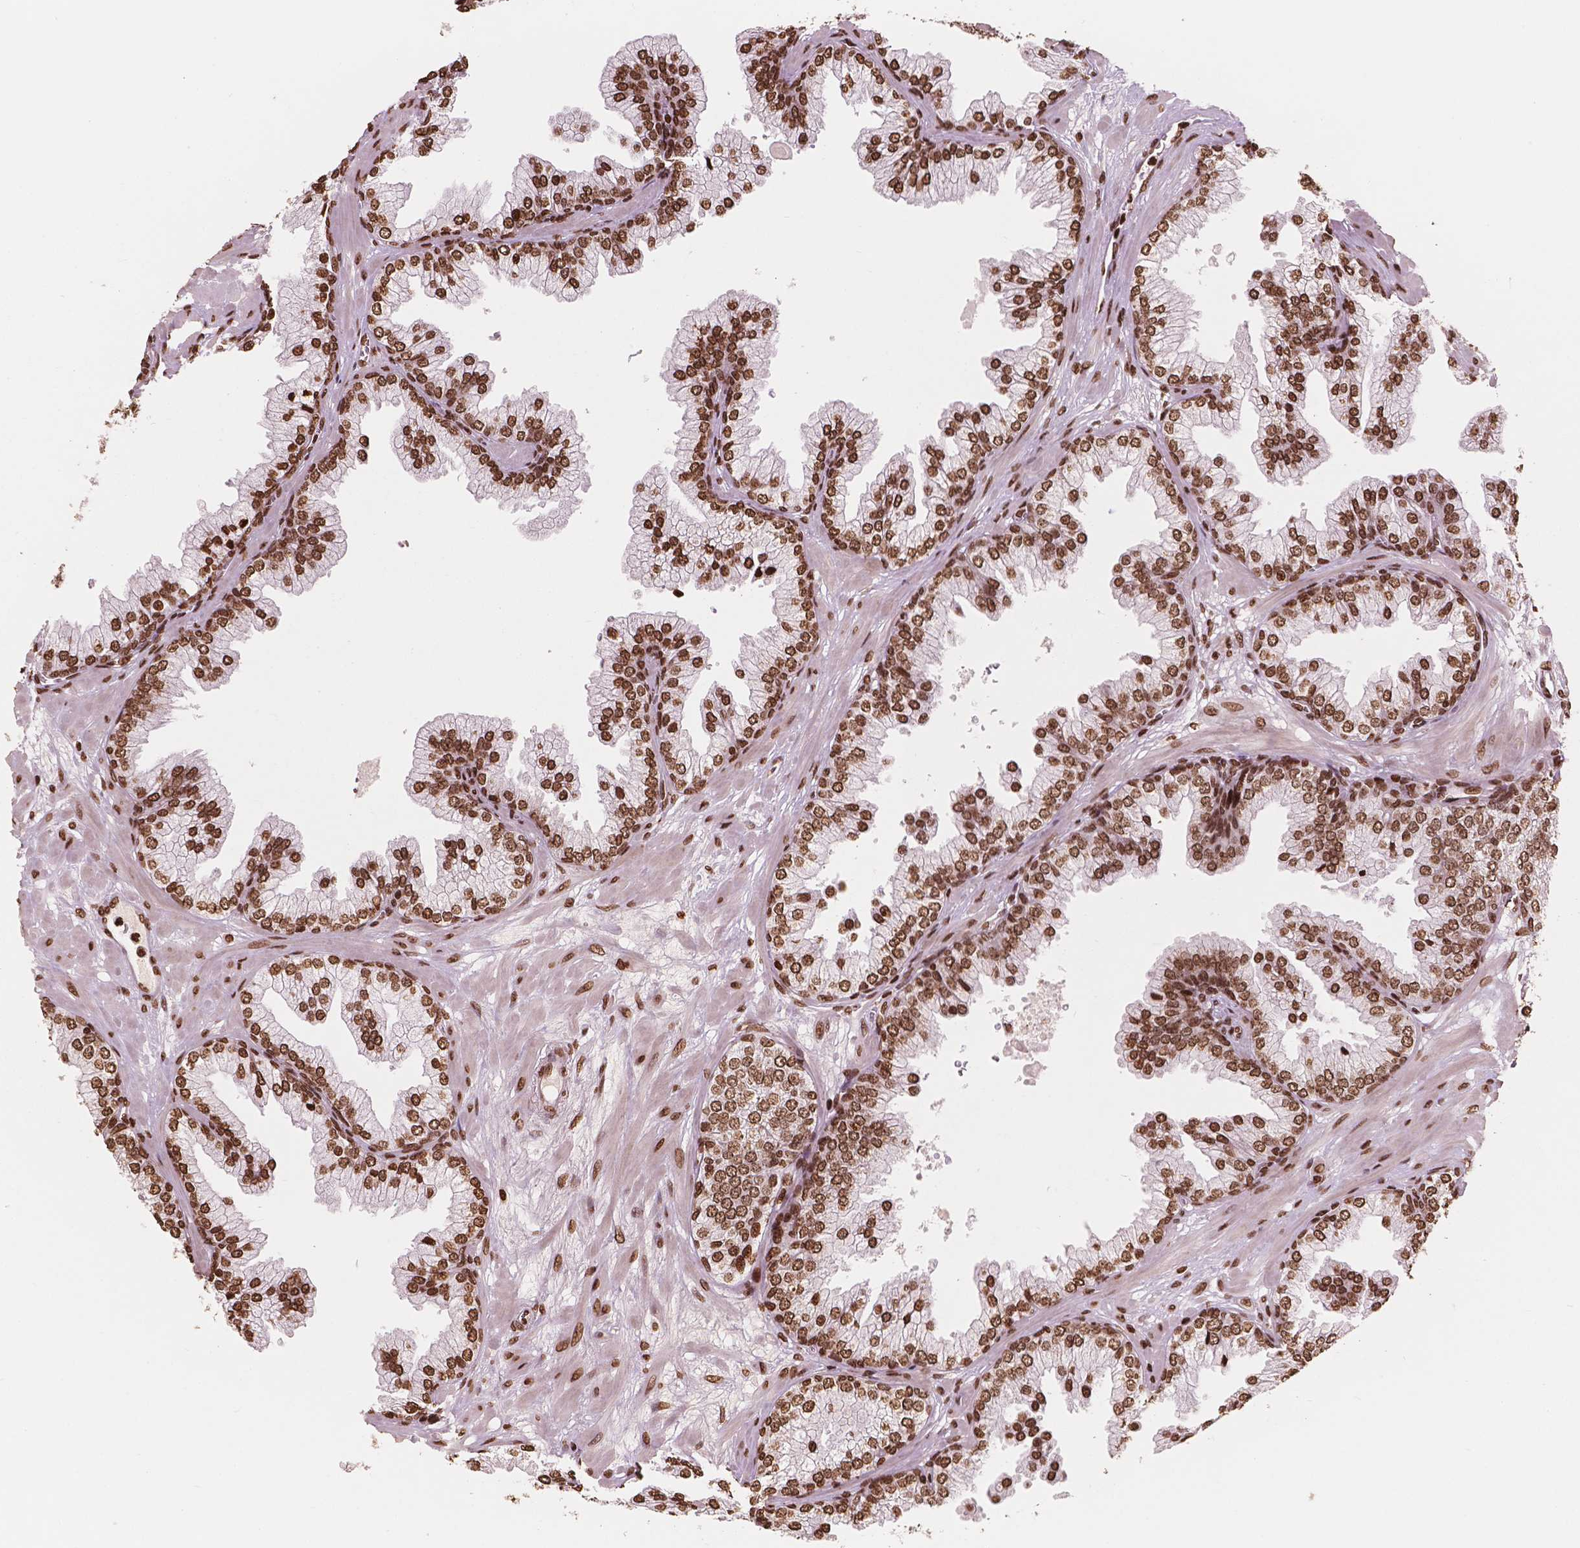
{"staining": {"intensity": "strong", "quantity": ">75%", "location": "nuclear"}, "tissue": "prostate", "cell_type": "Glandular cells", "image_type": "normal", "snomed": [{"axis": "morphology", "description": "Normal tissue, NOS"}, {"axis": "topography", "description": "Prostate"}, {"axis": "topography", "description": "Peripheral nerve tissue"}], "caption": "DAB (3,3'-diaminobenzidine) immunohistochemical staining of unremarkable prostate exhibits strong nuclear protein positivity in approximately >75% of glandular cells.", "gene": "H3C7", "patient": {"sex": "male", "age": 61}}